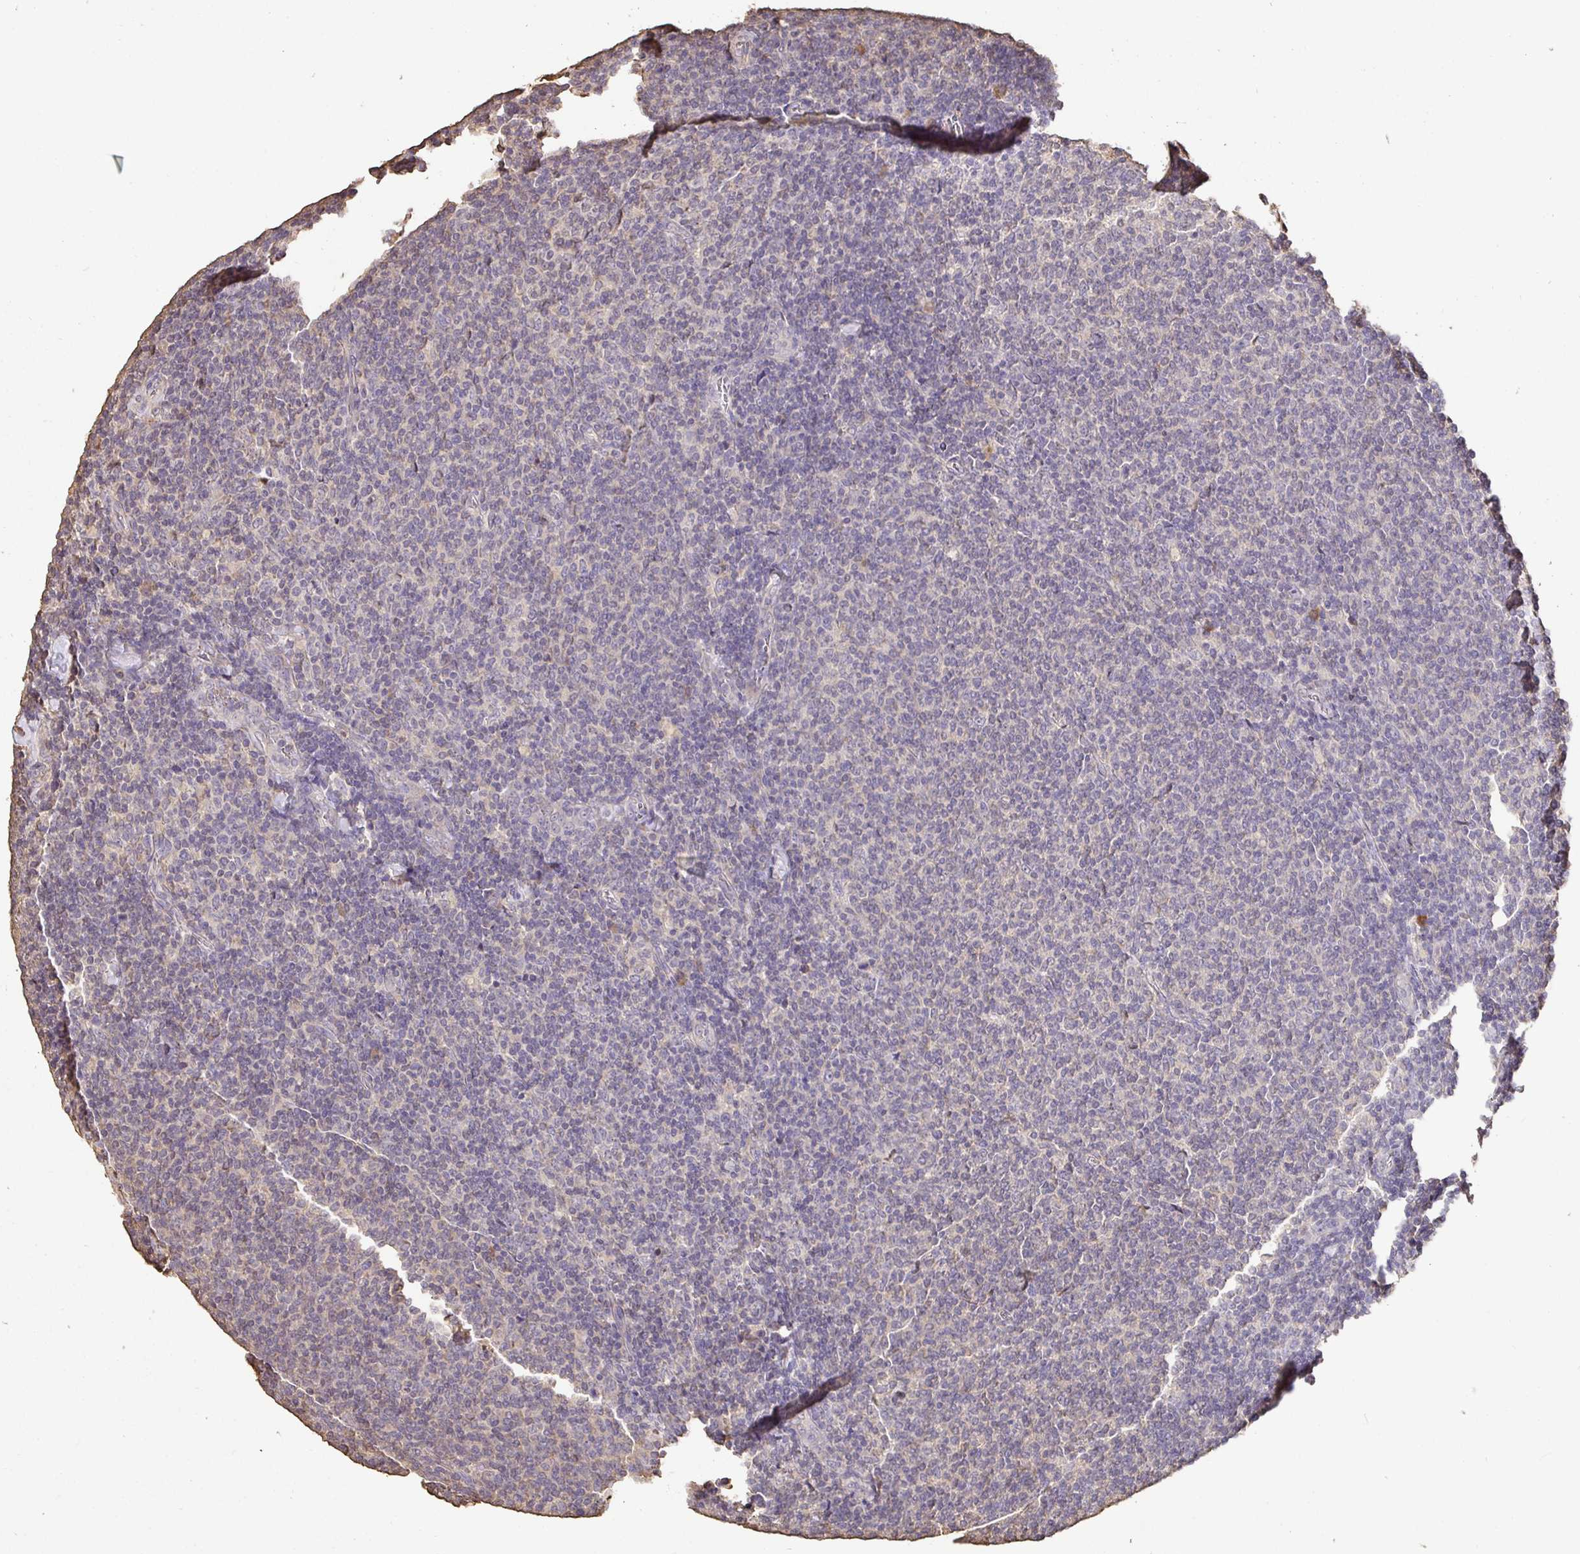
{"staining": {"intensity": "negative", "quantity": "none", "location": "none"}, "tissue": "lymphoma", "cell_type": "Tumor cells", "image_type": "cancer", "snomed": [{"axis": "morphology", "description": "Malignant lymphoma, non-Hodgkin's type, Low grade"}, {"axis": "topography", "description": "Lymph node"}], "caption": "Tumor cells are negative for brown protein staining in low-grade malignant lymphoma, non-Hodgkin's type.", "gene": "MAPK8IP3", "patient": {"sex": "male", "age": 52}}